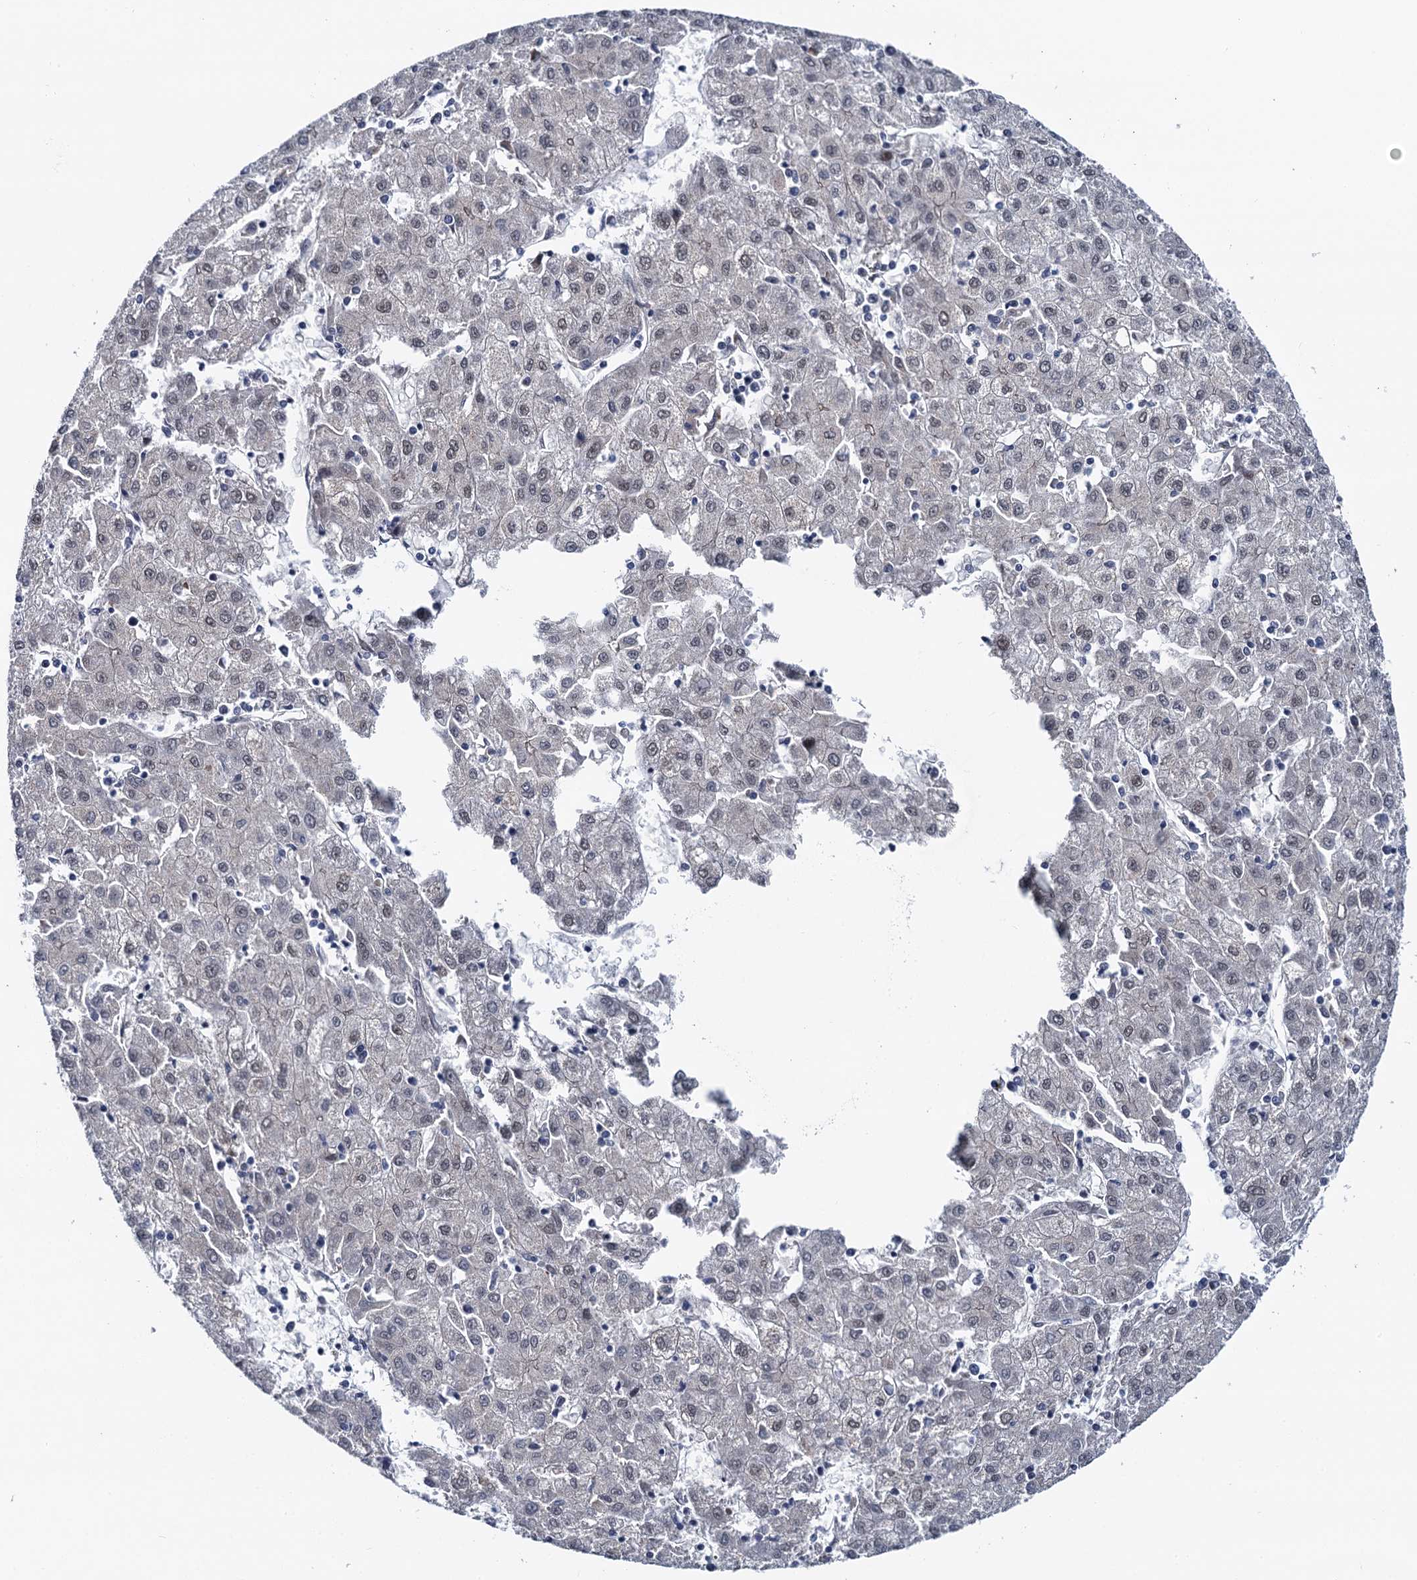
{"staining": {"intensity": "weak", "quantity": "<25%", "location": "nuclear"}, "tissue": "liver cancer", "cell_type": "Tumor cells", "image_type": "cancer", "snomed": [{"axis": "morphology", "description": "Carcinoma, Hepatocellular, NOS"}, {"axis": "topography", "description": "Liver"}], "caption": "High magnification brightfield microscopy of liver cancer stained with DAB (3,3'-diaminobenzidine) (brown) and counterstained with hematoxylin (blue): tumor cells show no significant positivity.", "gene": "RUFY2", "patient": {"sex": "male", "age": 72}}